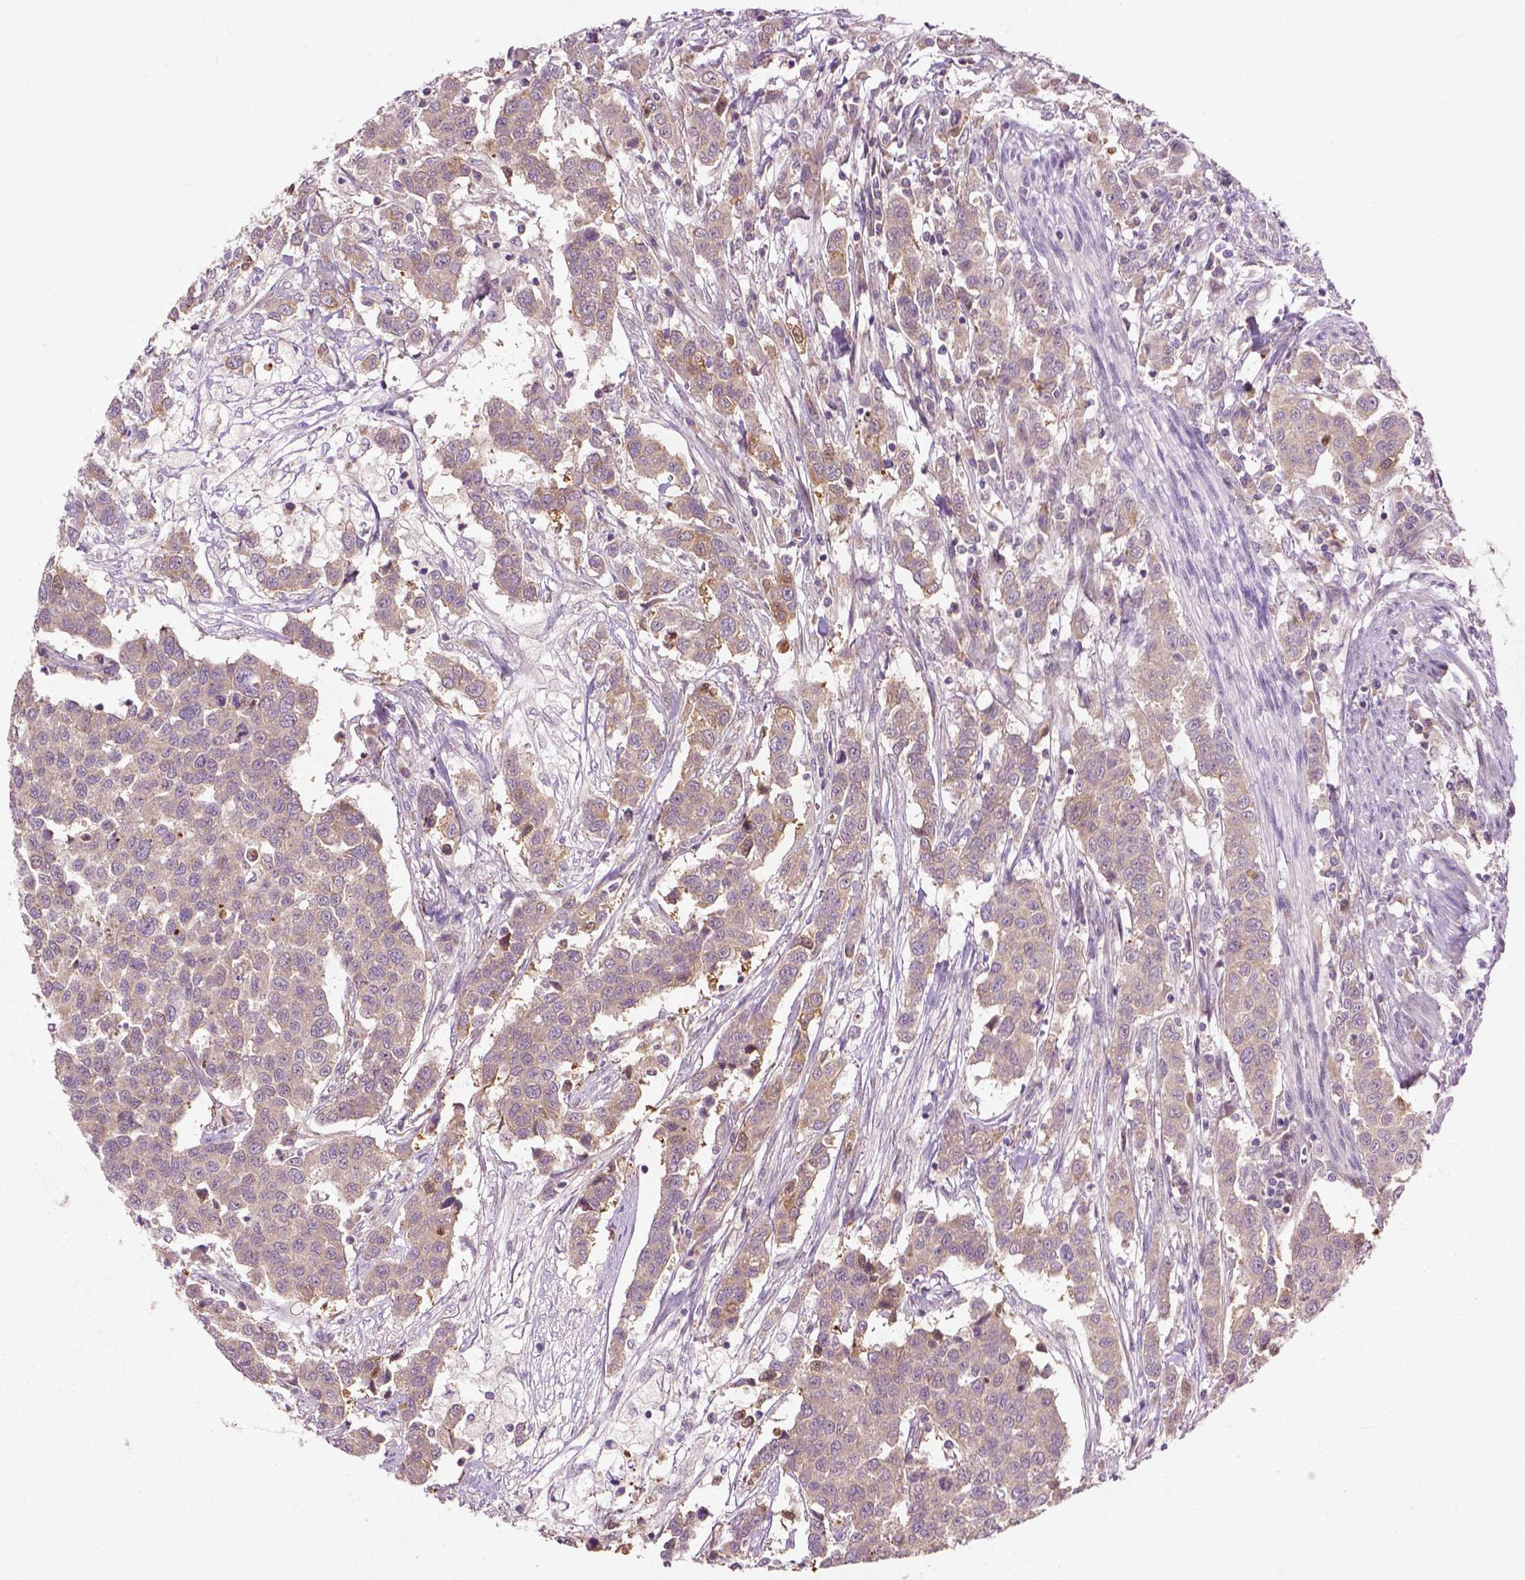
{"staining": {"intensity": "negative", "quantity": "none", "location": "none"}, "tissue": "urothelial cancer", "cell_type": "Tumor cells", "image_type": "cancer", "snomed": [{"axis": "morphology", "description": "Urothelial carcinoma, High grade"}, {"axis": "topography", "description": "Urinary bladder"}], "caption": "This is an immunohistochemistry photomicrograph of human high-grade urothelial carcinoma. There is no expression in tumor cells.", "gene": "MZT1", "patient": {"sex": "female", "age": 58}}